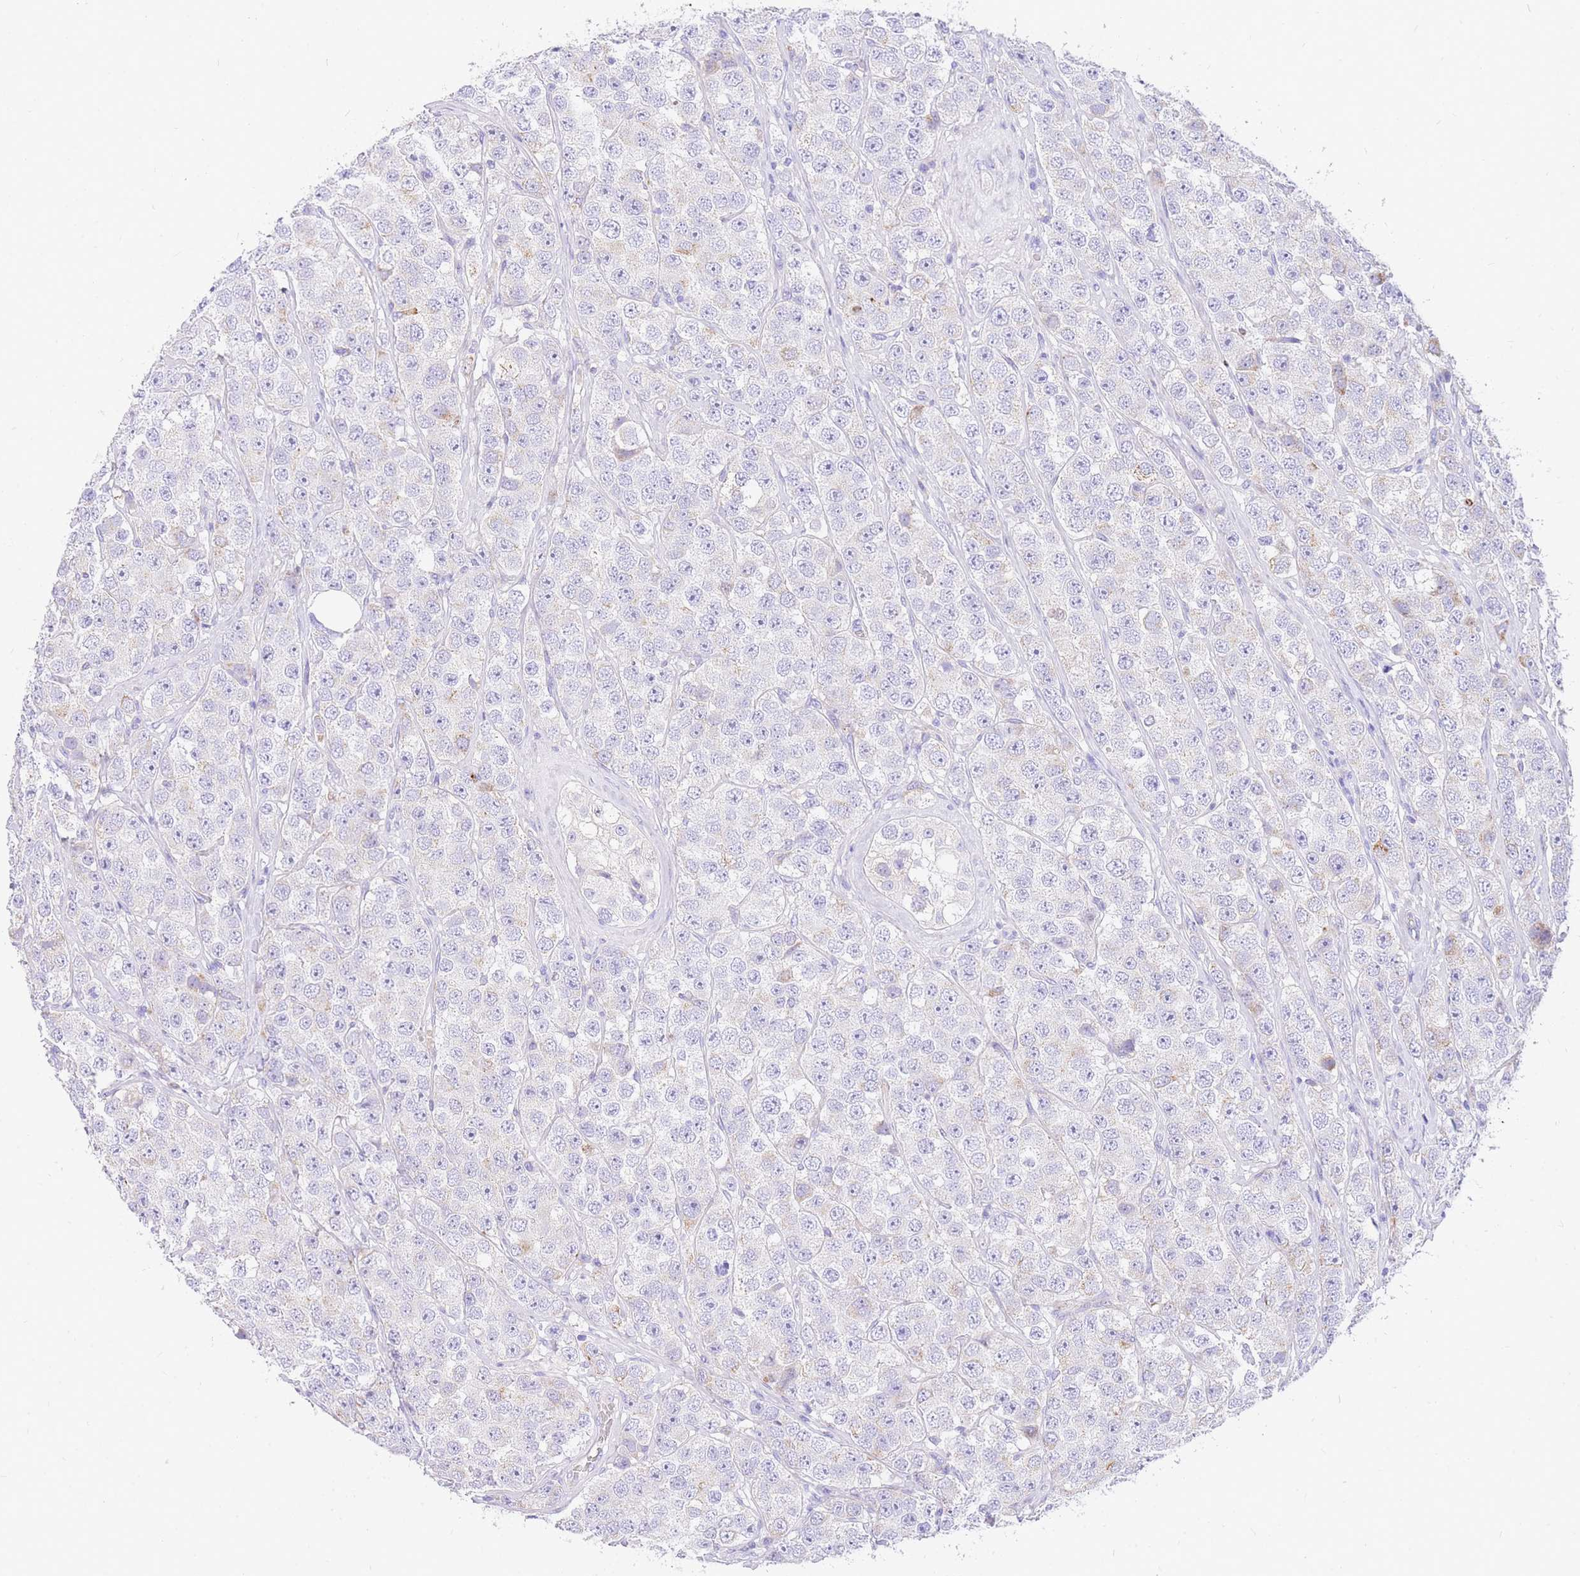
{"staining": {"intensity": "negative", "quantity": "none", "location": "none"}, "tissue": "testis cancer", "cell_type": "Tumor cells", "image_type": "cancer", "snomed": [{"axis": "morphology", "description": "Seminoma, NOS"}, {"axis": "topography", "description": "Testis"}], "caption": "DAB (3,3'-diaminobenzidine) immunohistochemical staining of testis cancer demonstrates no significant staining in tumor cells.", "gene": "UPK1A", "patient": {"sex": "male", "age": 28}}